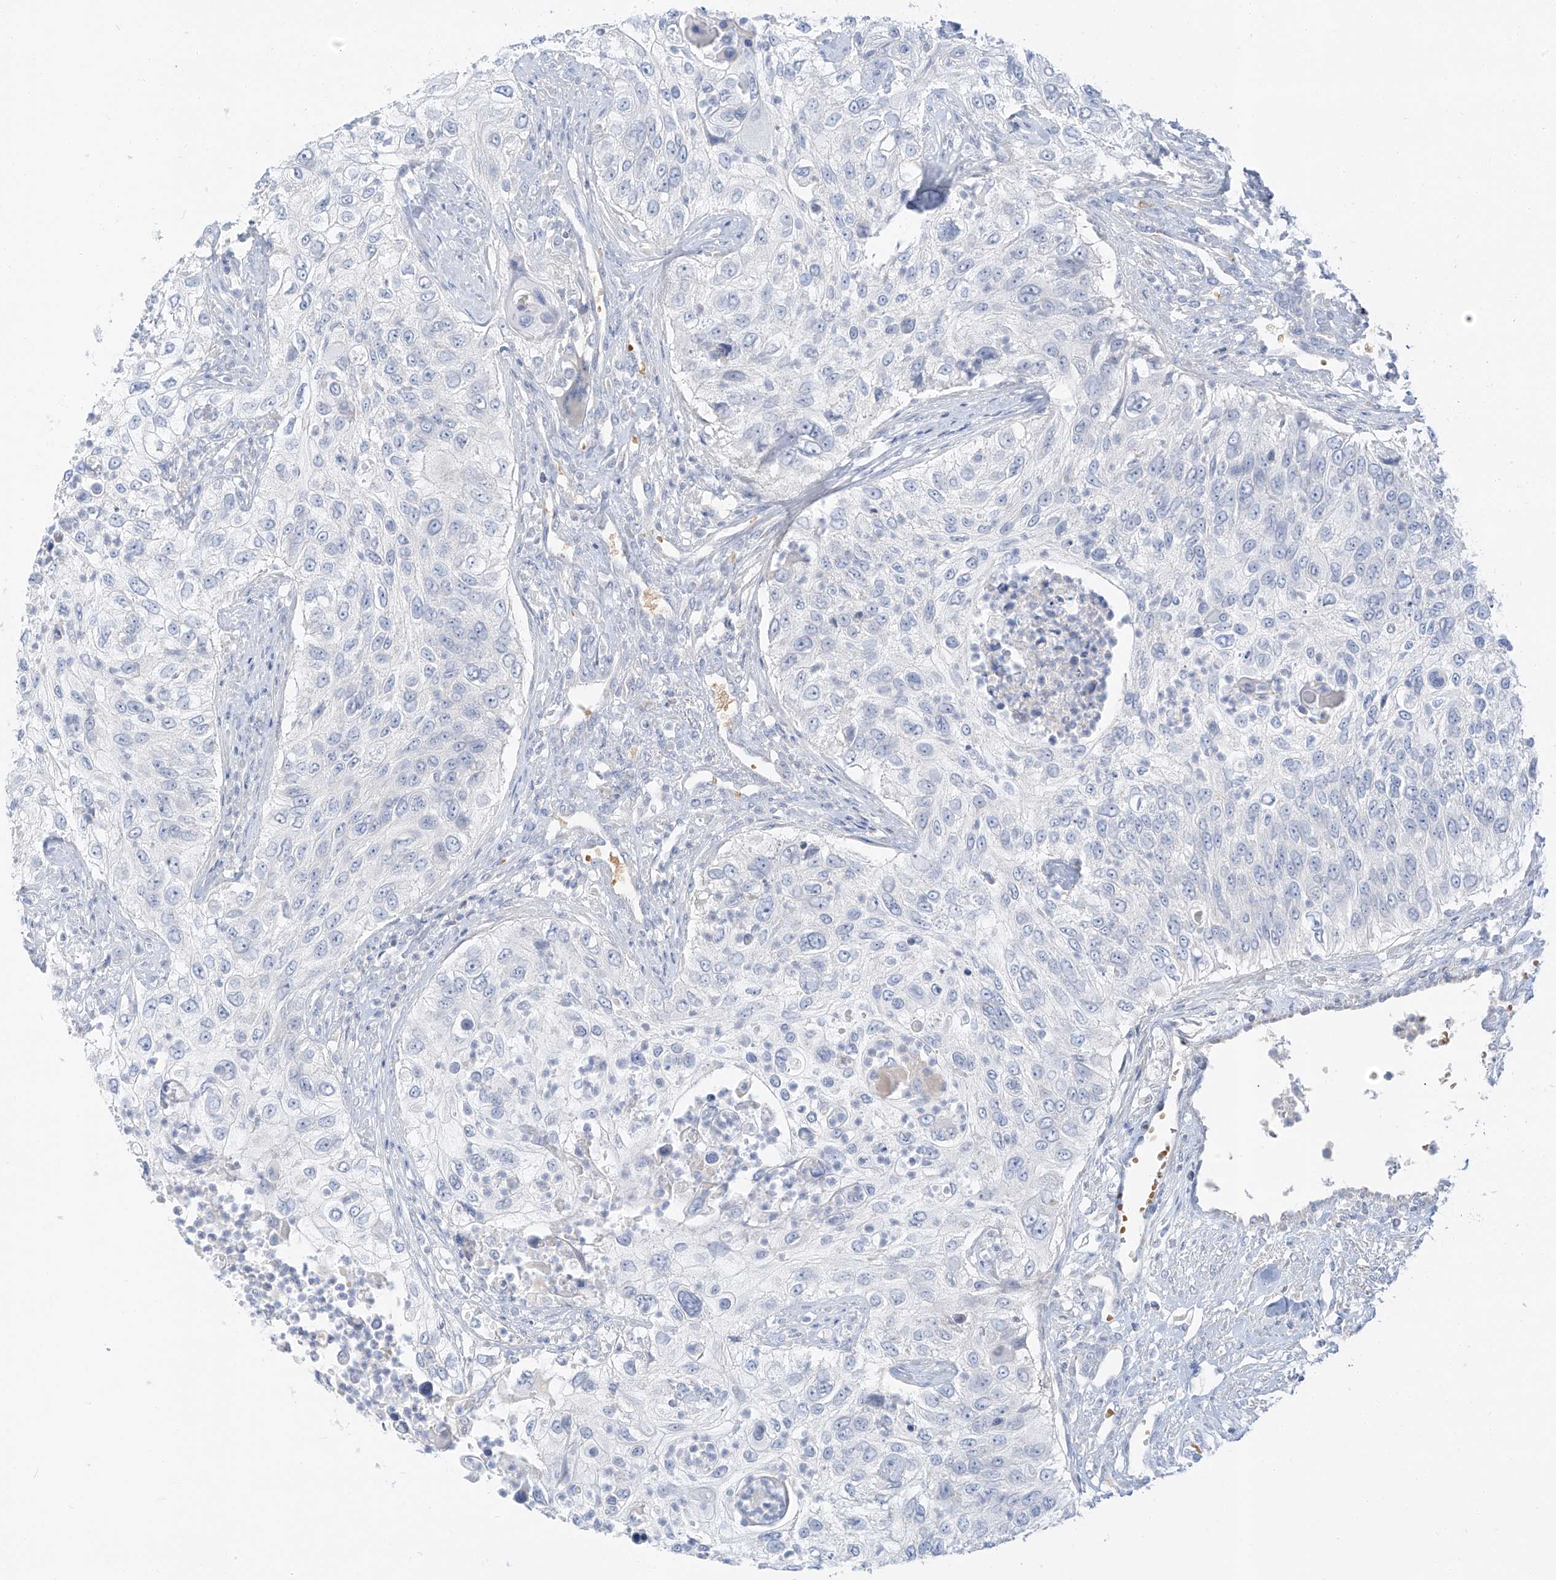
{"staining": {"intensity": "negative", "quantity": "none", "location": "none"}, "tissue": "urothelial cancer", "cell_type": "Tumor cells", "image_type": "cancer", "snomed": [{"axis": "morphology", "description": "Urothelial carcinoma, High grade"}, {"axis": "topography", "description": "Urinary bladder"}], "caption": "The histopathology image reveals no staining of tumor cells in urothelial carcinoma (high-grade).", "gene": "PGC", "patient": {"sex": "female", "age": 60}}